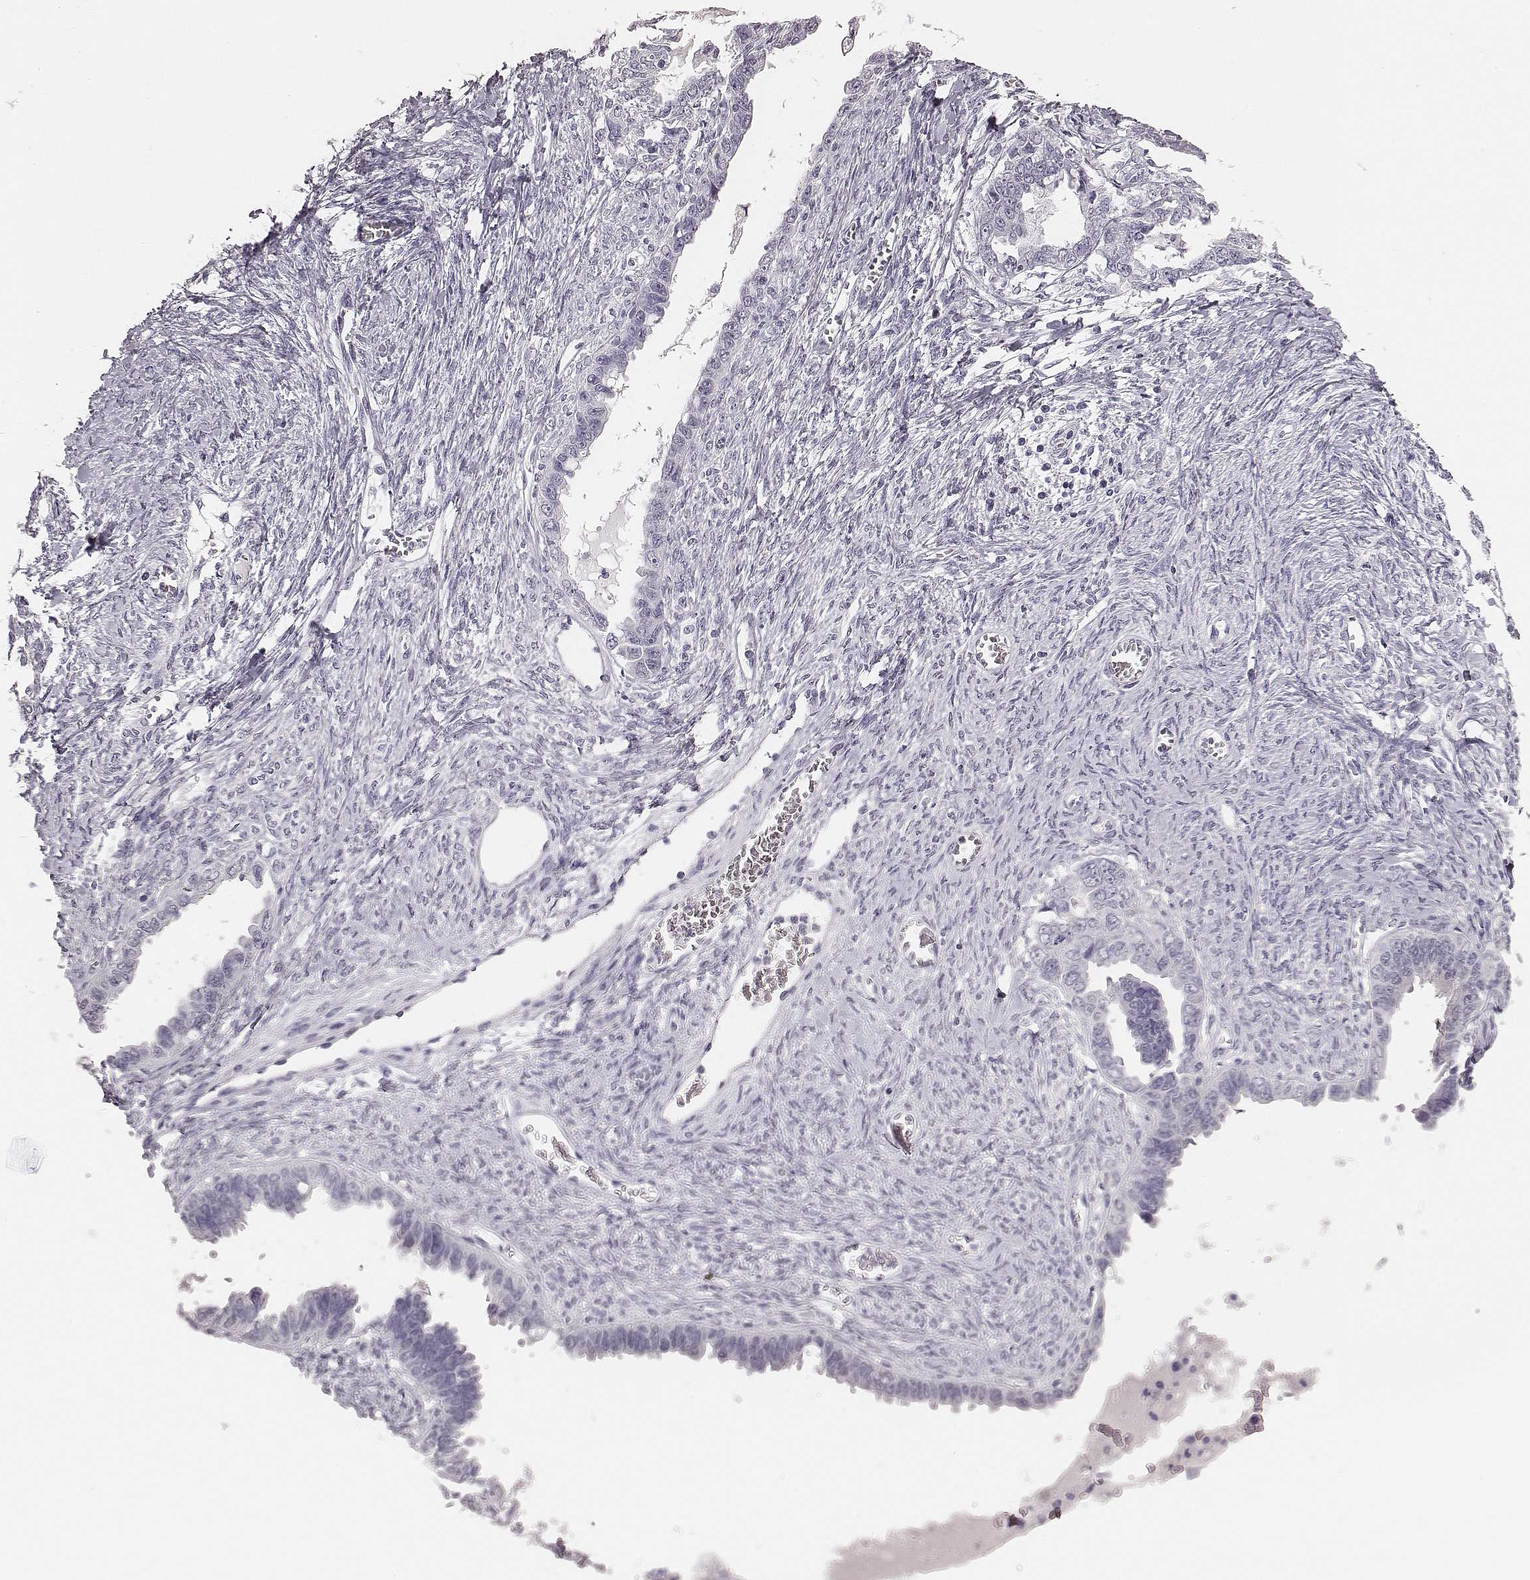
{"staining": {"intensity": "negative", "quantity": "none", "location": "none"}, "tissue": "ovarian cancer", "cell_type": "Tumor cells", "image_type": "cancer", "snomed": [{"axis": "morphology", "description": "Cystadenocarcinoma, serous, NOS"}, {"axis": "topography", "description": "Ovary"}], "caption": "Serous cystadenocarcinoma (ovarian) was stained to show a protein in brown. There is no significant expression in tumor cells. The staining was performed using DAB (3,3'-diaminobenzidine) to visualize the protein expression in brown, while the nuclei were stained in blue with hematoxylin (Magnification: 20x).", "gene": "CSHL1", "patient": {"sex": "female", "age": 69}}